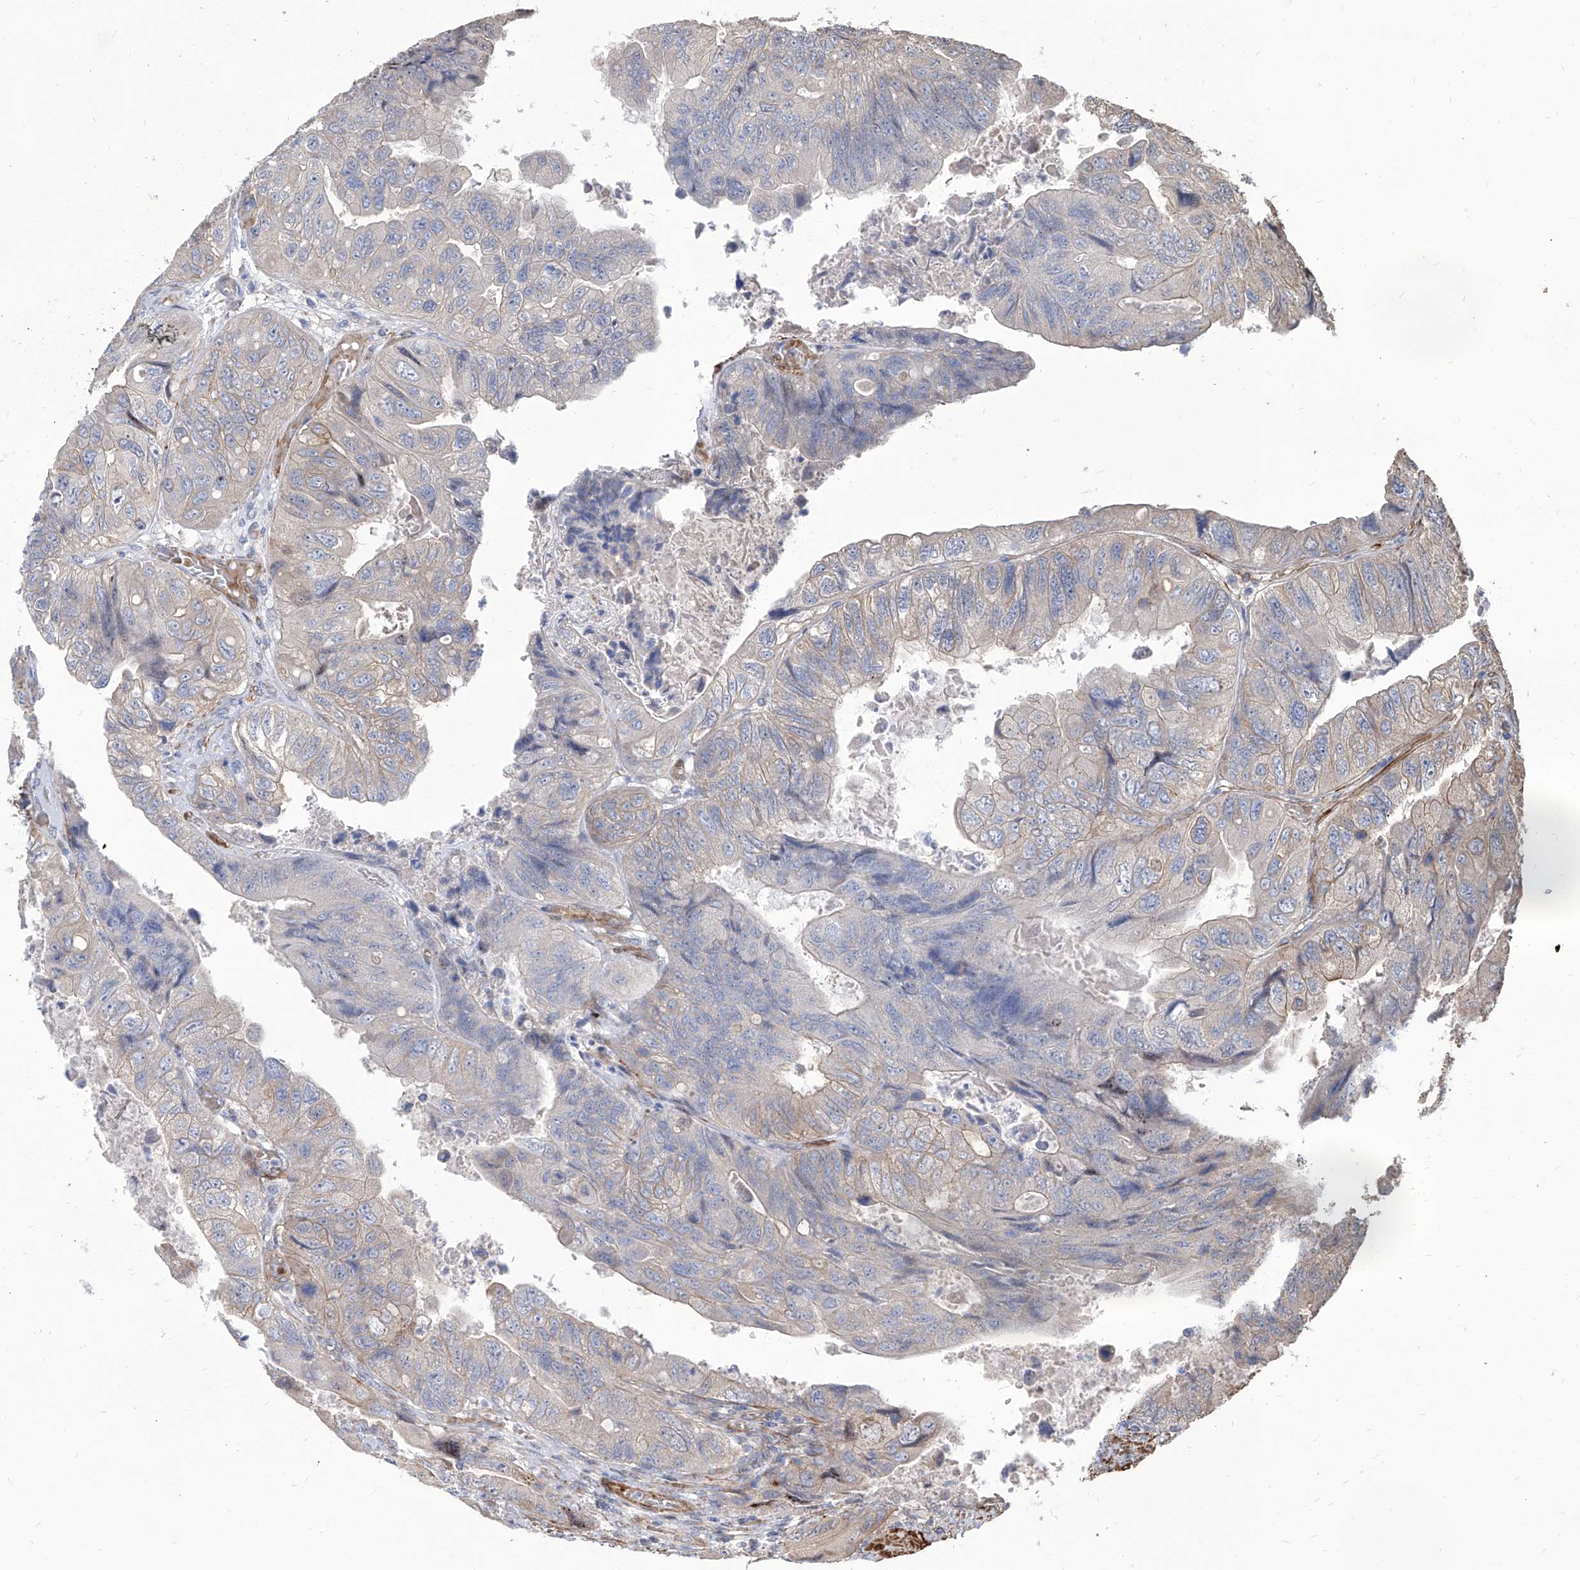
{"staining": {"intensity": "weak", "quantity": "<25%", "location": "cytoplasmic/membranous"}, "tissue": "colorectal cancer", "cell_type": "Tumor cells", "image_type": "cancer", "snomed": [{"axis": "morphology", "description": "Adenocarcinoma, NOS"}, {"axis": "topography", "description": "Rectum"}], "caption": "IHC photomicrograph of colorectal adenocarcinoma stained for a protein (brown), which shows no staining in tumor cells.", "gene": "FAM83B", "patient": {"sex": "male", "age": 63}}